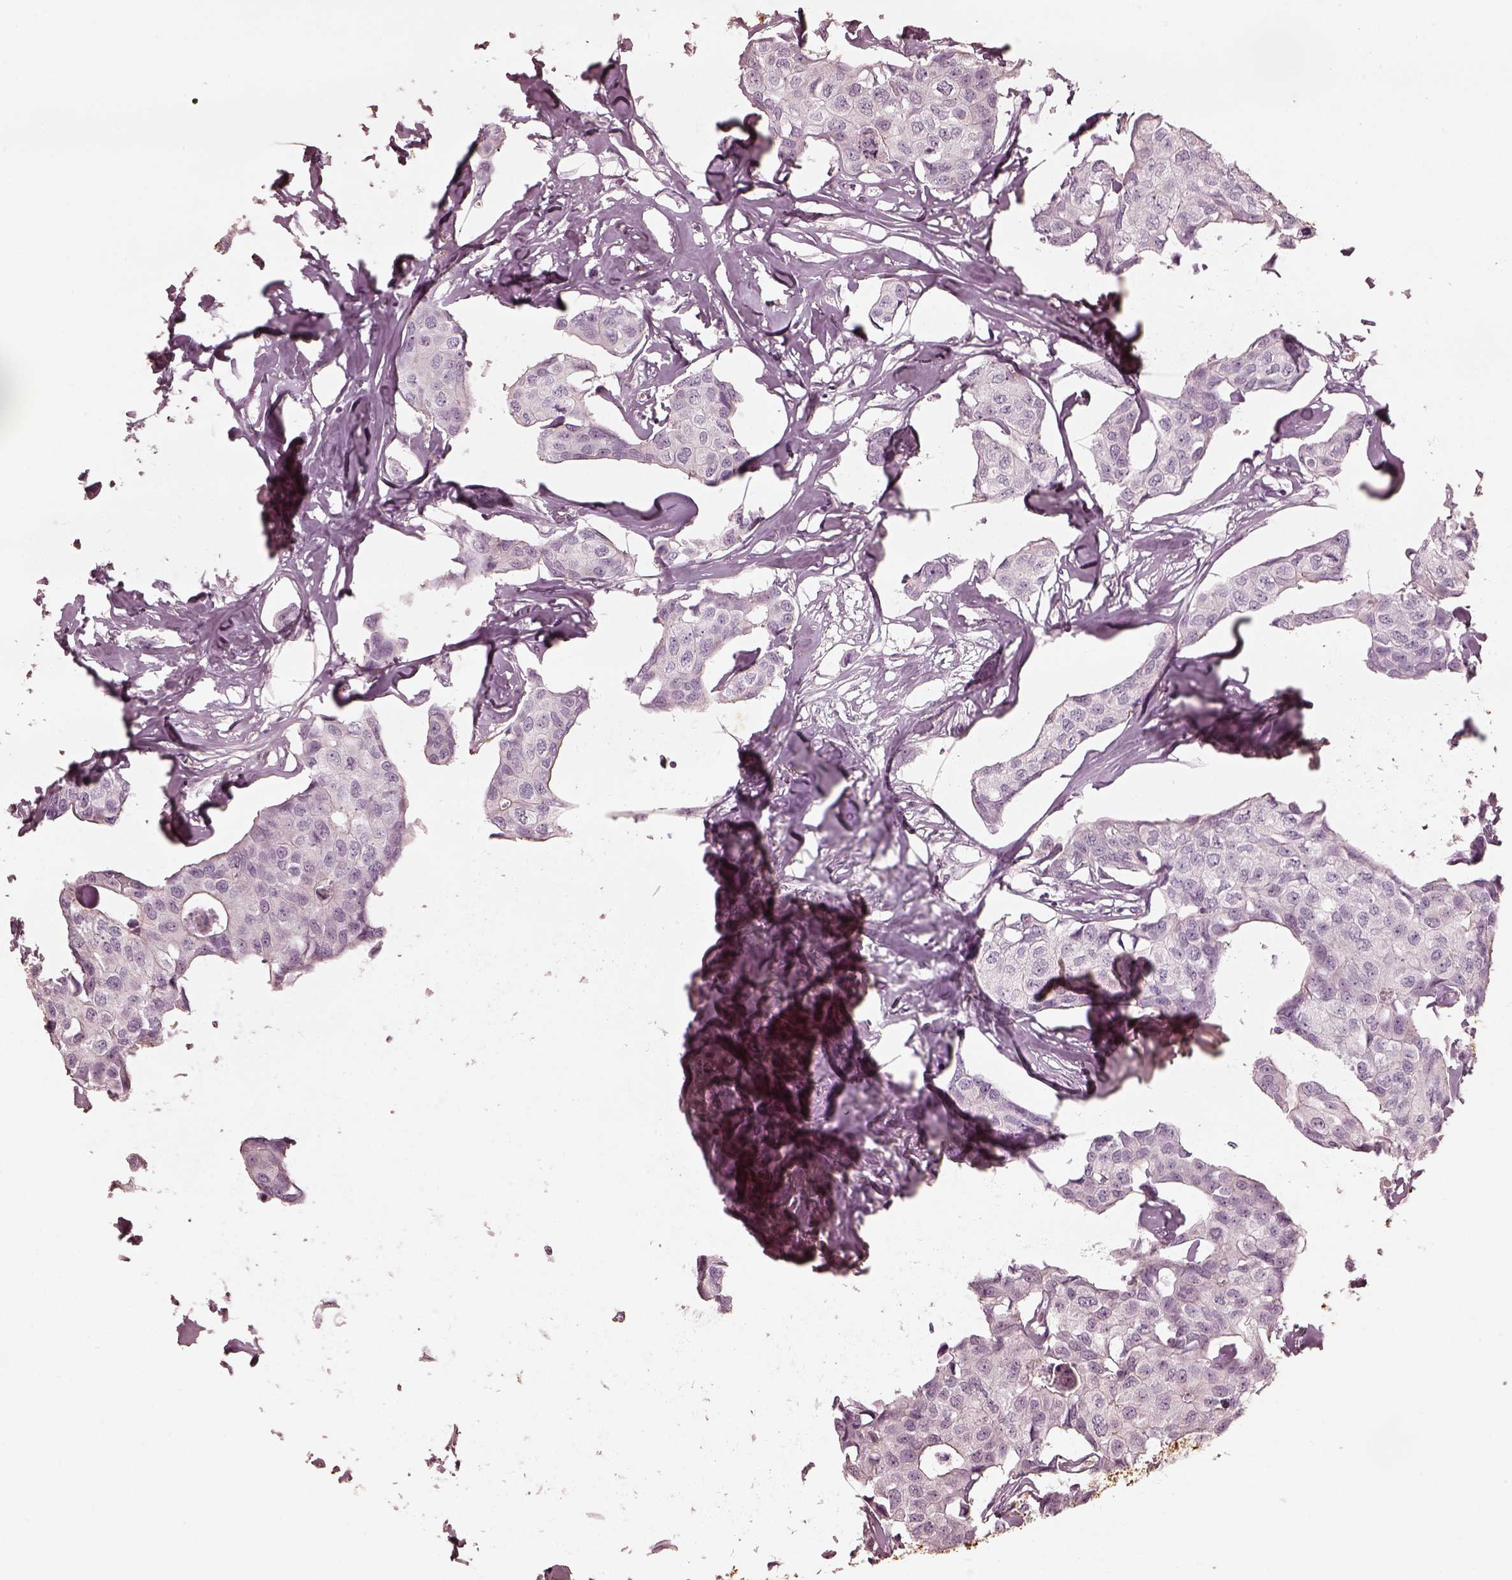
{"staining": {"intensity": "negative", "quantity": "none", "location": "none"}, "tissue": "breast cancer", "cell_type": "Tumor cells", "image_type": "cancer", "snomed": [{"axis": "morphology", "description": "Duct carcinoma"}, {"axis": "topography", "description": "Breast"}], "caption": "Immunohistochemical staining of intraductal carcinoma (breast) exhibits no significant expression in tumor cells.", "gene": "ADRB3", "patient": {"sex": "female", "age": 80}}